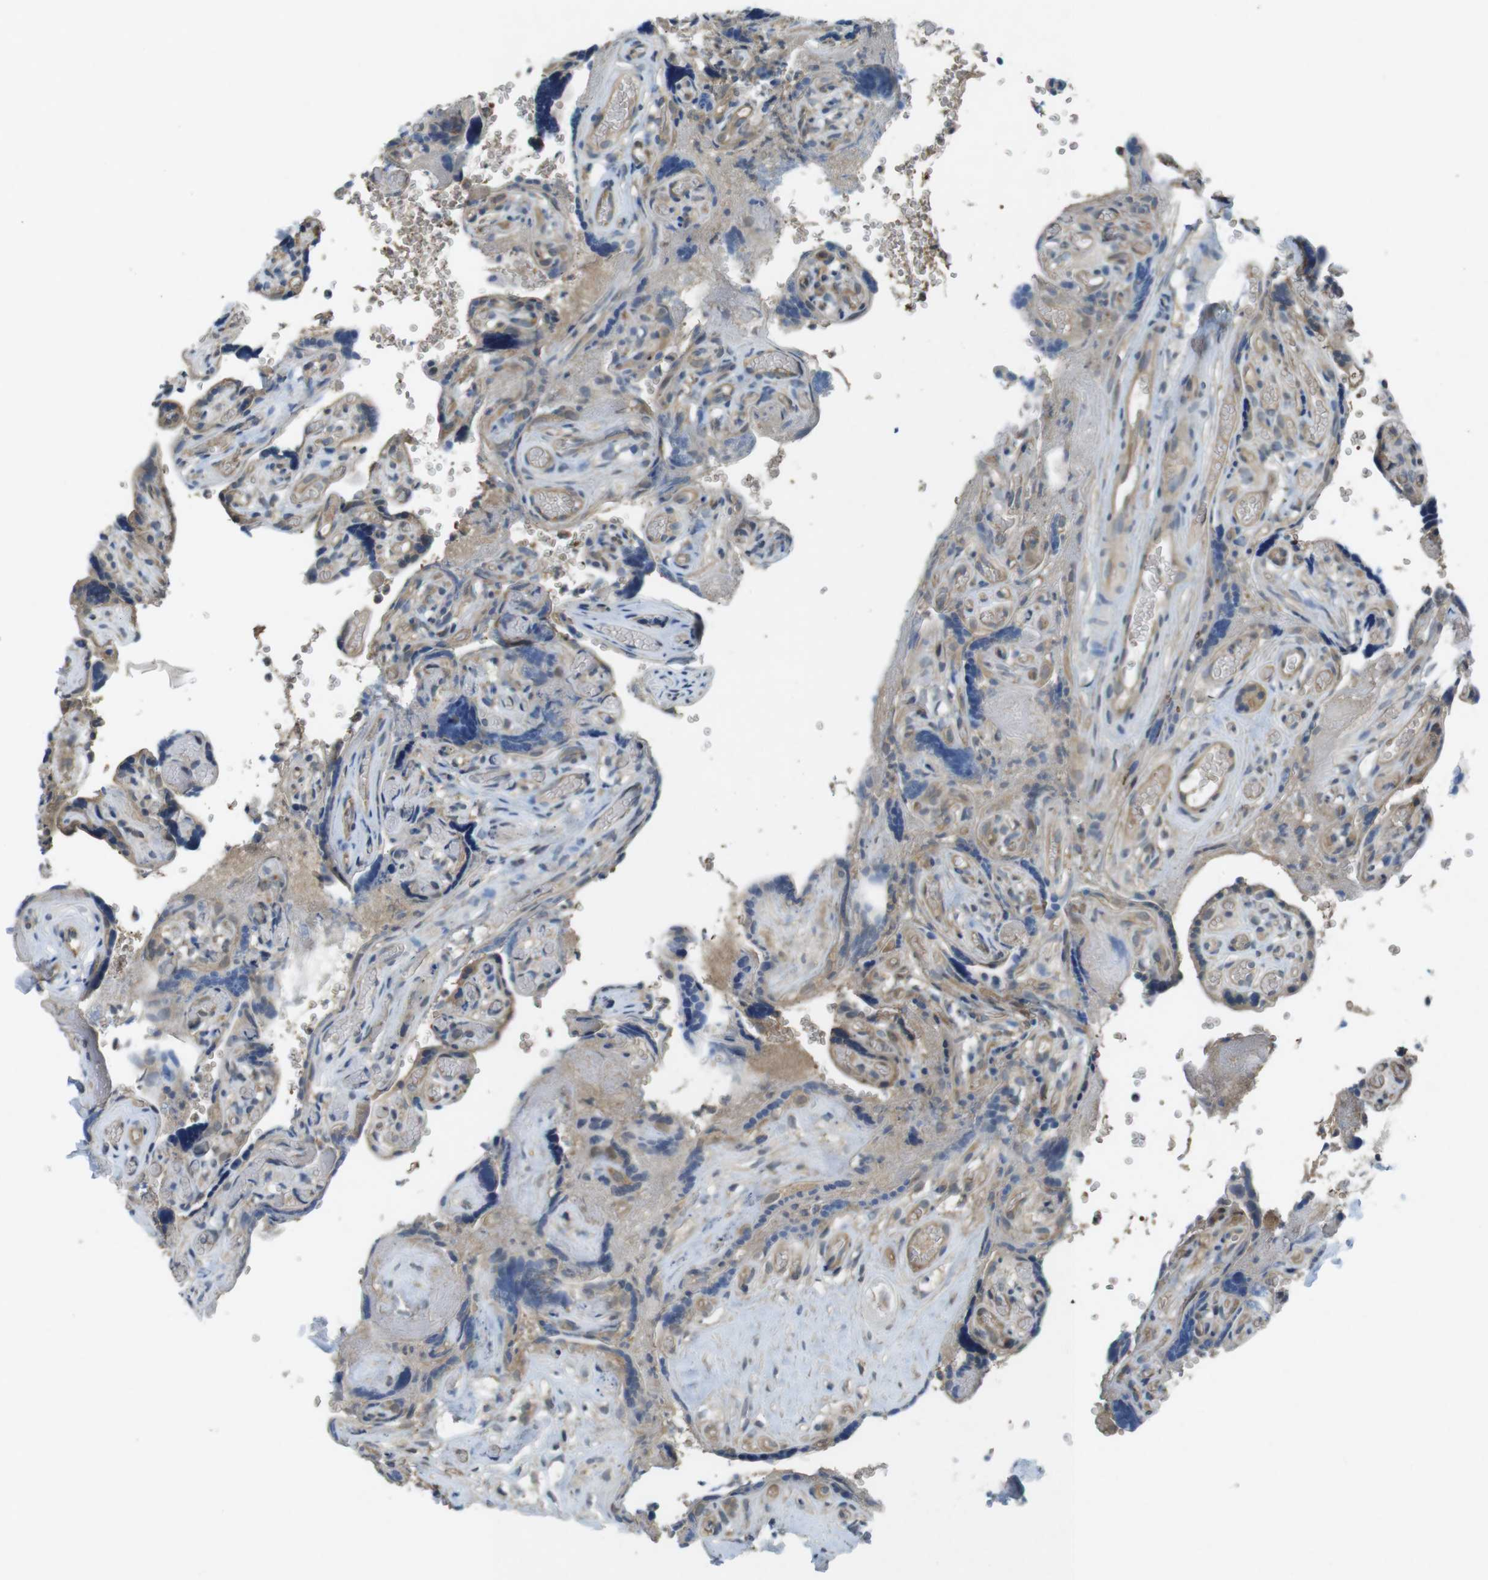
{"staining": {"intensity": "weak", "quantity": ">75%", "location": "cytoplasmic/membranous"}, "tissue": "placenta", "cell_type": "Decidual cells", "image_type": "normal", "snomed": [{"axis": "morphology", "description": "Normal tissue, NOS"}, {"axis": "topography", "description": "Placenta"}], "caption": "Protein staining by IHC reveals weak cytoplasmic/membranous expression in about >75% of decidual cells in unremarkable placenta. The staining was performed using DAB to visualize the protein expression in brown, while the nuclei were stained in blue with hematoxylin (Magnification: 20x).", "gene": "SUGT1", "patient": {"sex": "female", "age": 30}}